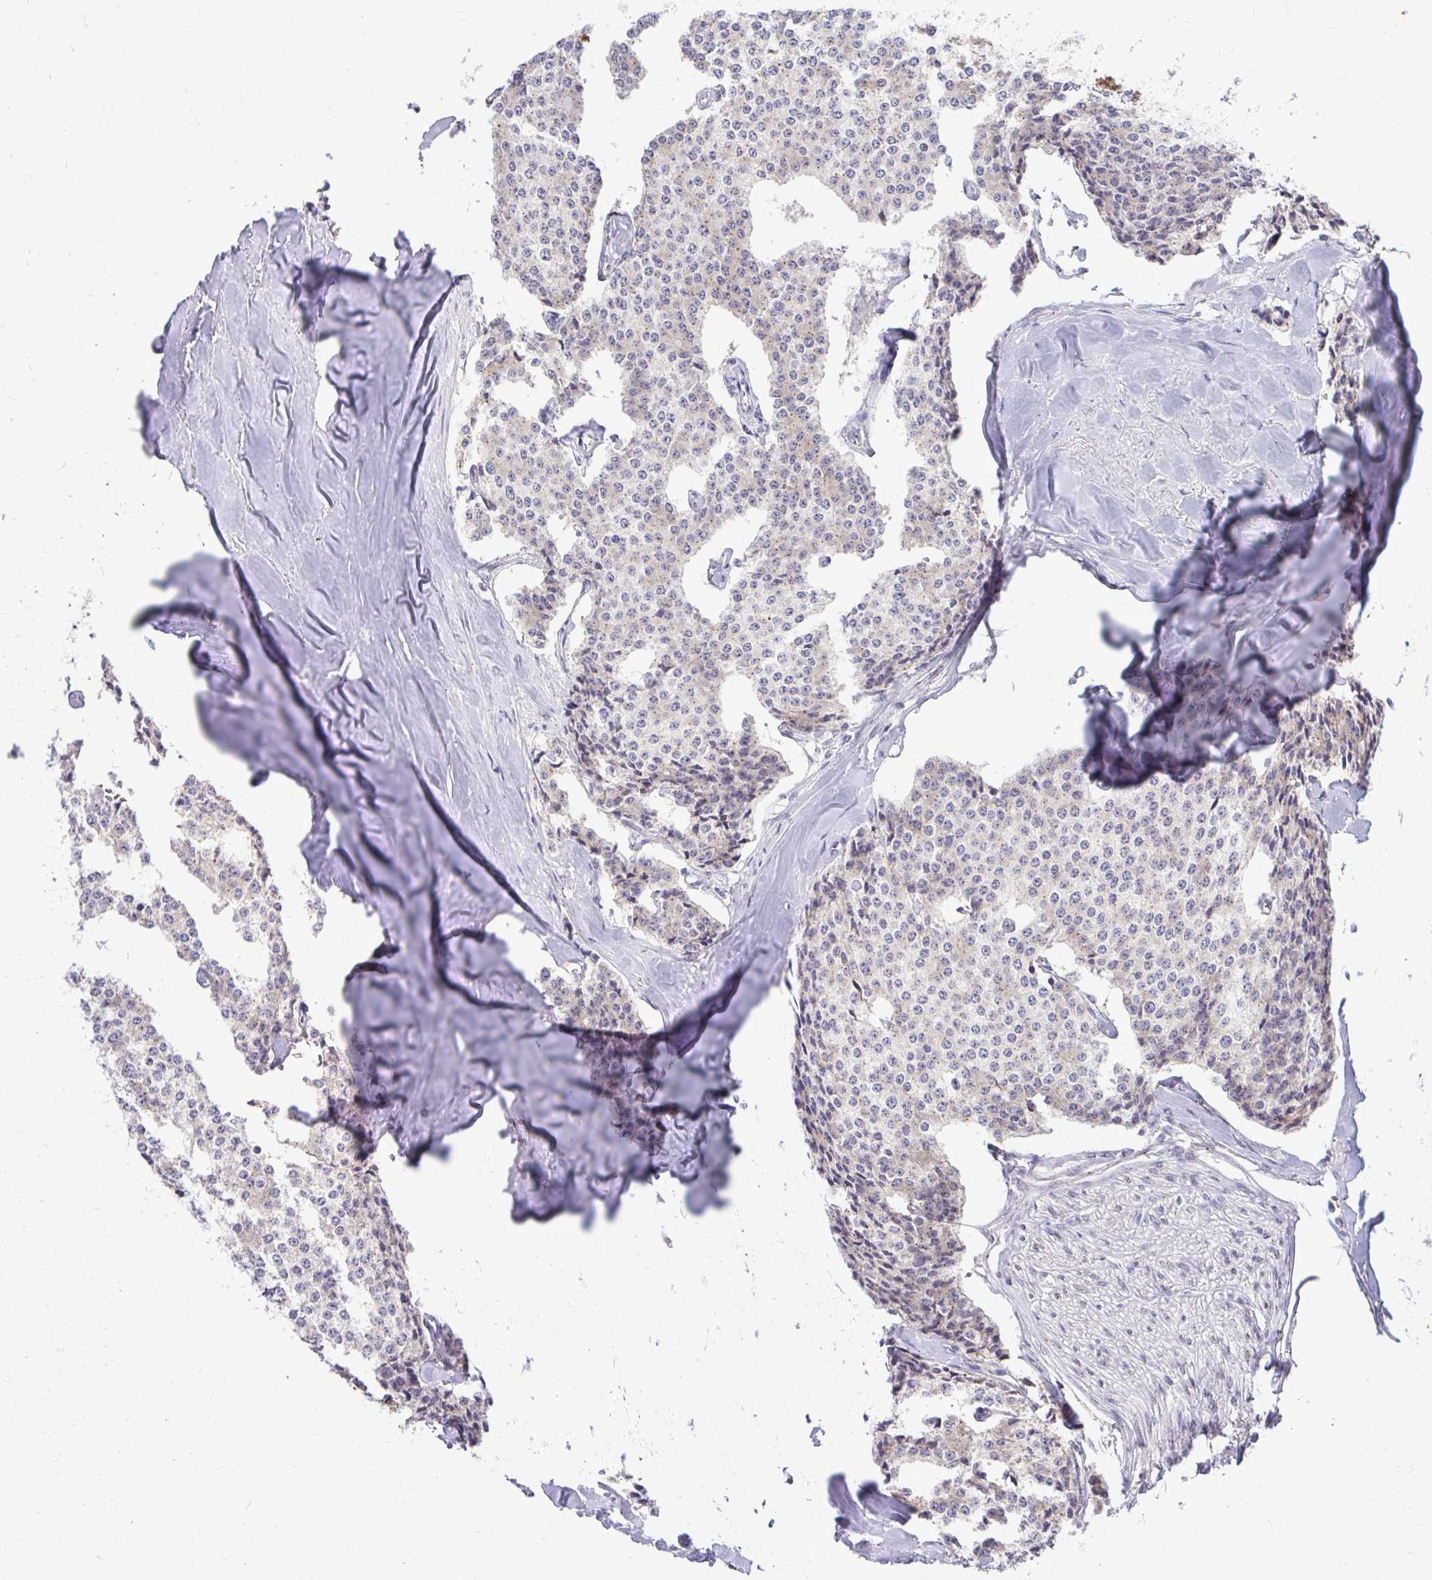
{"staining": {"intensity": "weak", "quantity": "<25%", "location": "cytoplasmic/membranous"}, "tissue": "carcinoid", "cell_type": "Tumor cells", "image_type": "cancer", "snomed": [{"axis": "morphology", "description": "Carcinoid, malignant, NOS"}, {"axis": "topography", "description": "Small intestine"}], "caption": "This is a micrograph of immunohistochemistry (IHC) staining of malignant carcinoid, which shows no positivity in tumor cells.", "gene": "CEACAM18", "patient": {"sex": "female", "age": 64}}